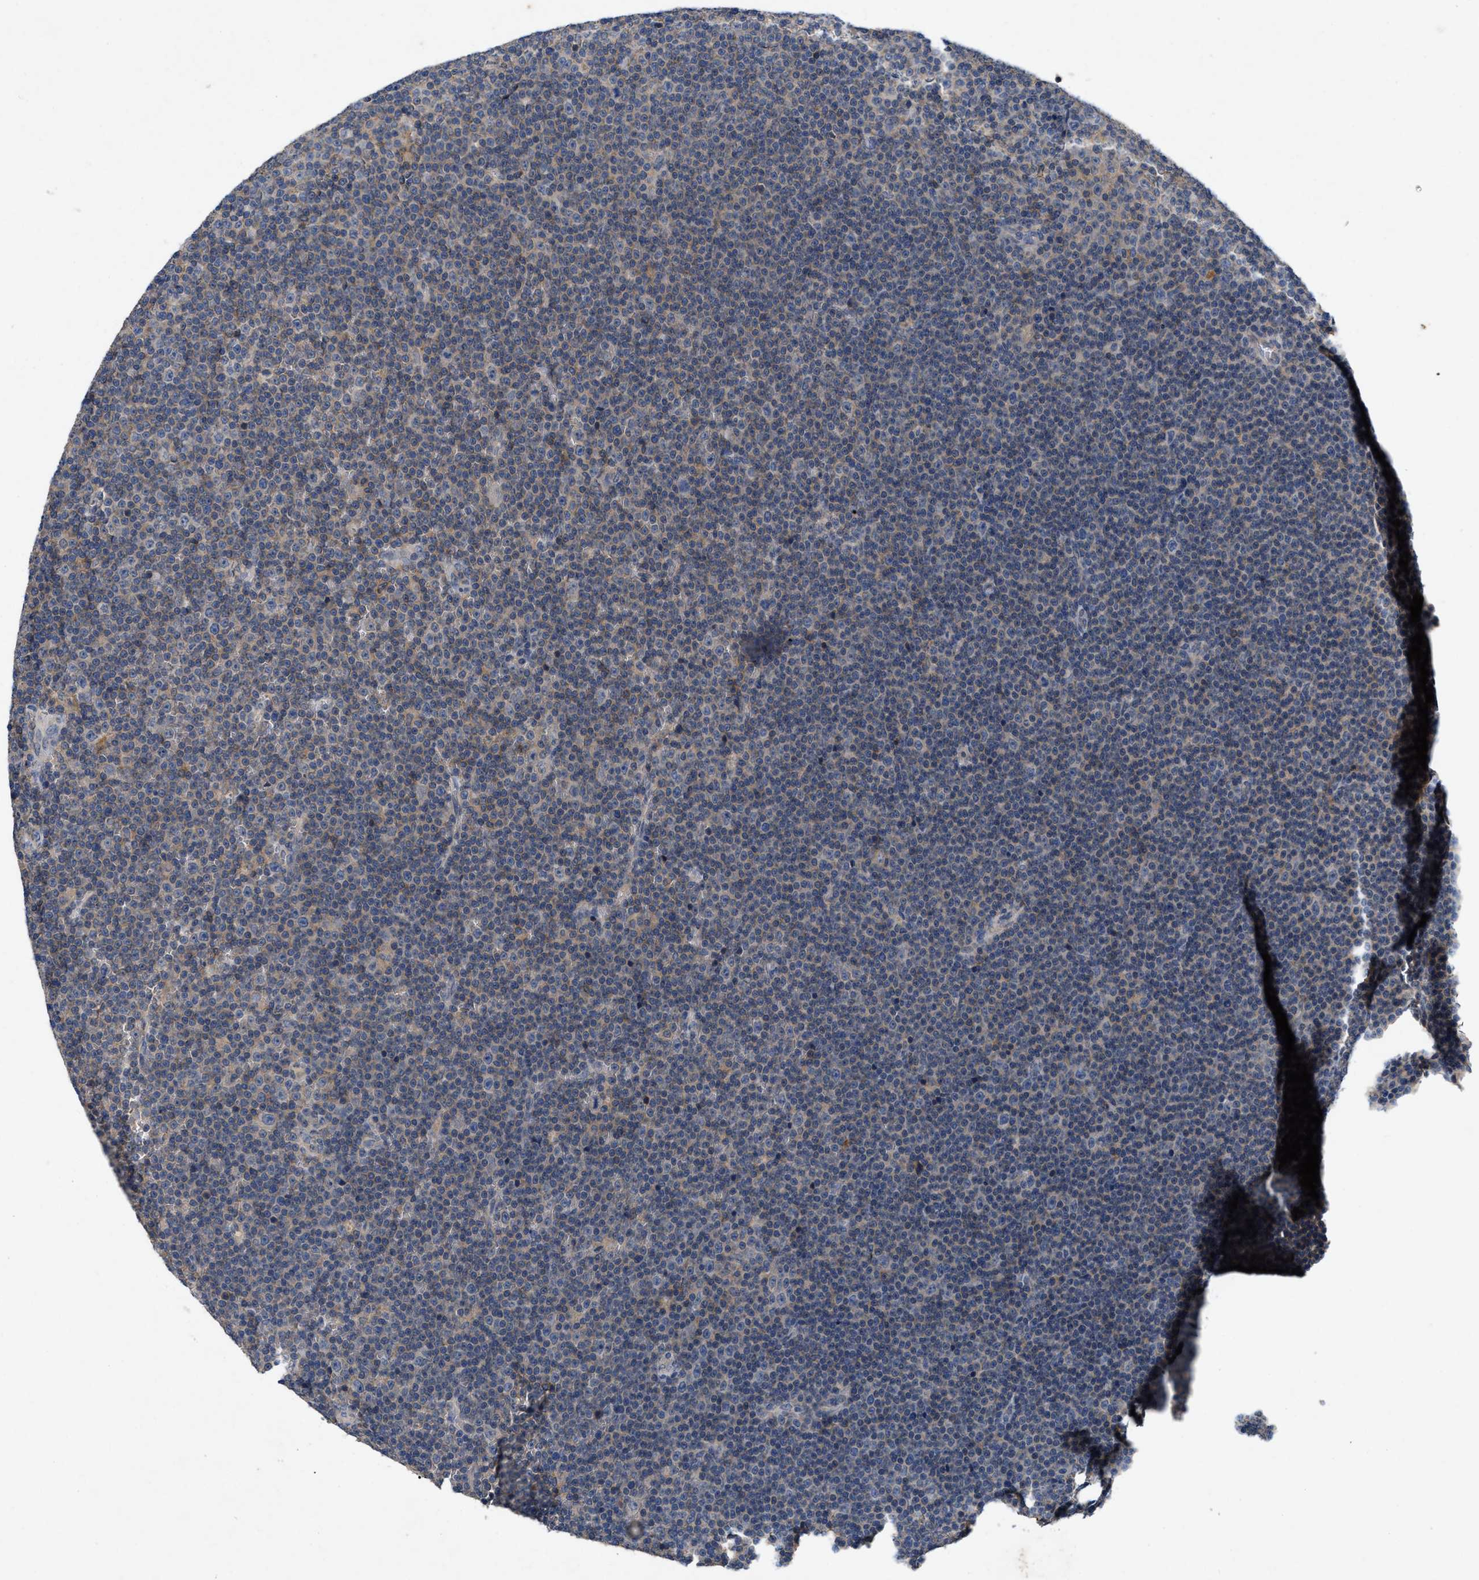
{"staining": {"intensity": "weak", "quantity": "25%-75%", "location": "cytoplasmic/membranous"}, "tissue": "lymphoma", "cell_type": "Tumor cells", "image_type": "cancer", "snomed": [{"axis": "morphology", "description": "Malignant lymphoma, non-Hodgkin's type, Low grade"}, {"axis": "topography", "description": "Lymph node"}], "caption": "Lymphoma was stained to show a protein in brown. There is low levels of weak cytoplasmic/membranous positivity in about 25%-75% of tumor cells.", "gene": "LPAR2", "patient": {"sex": "female", "age": 67}}